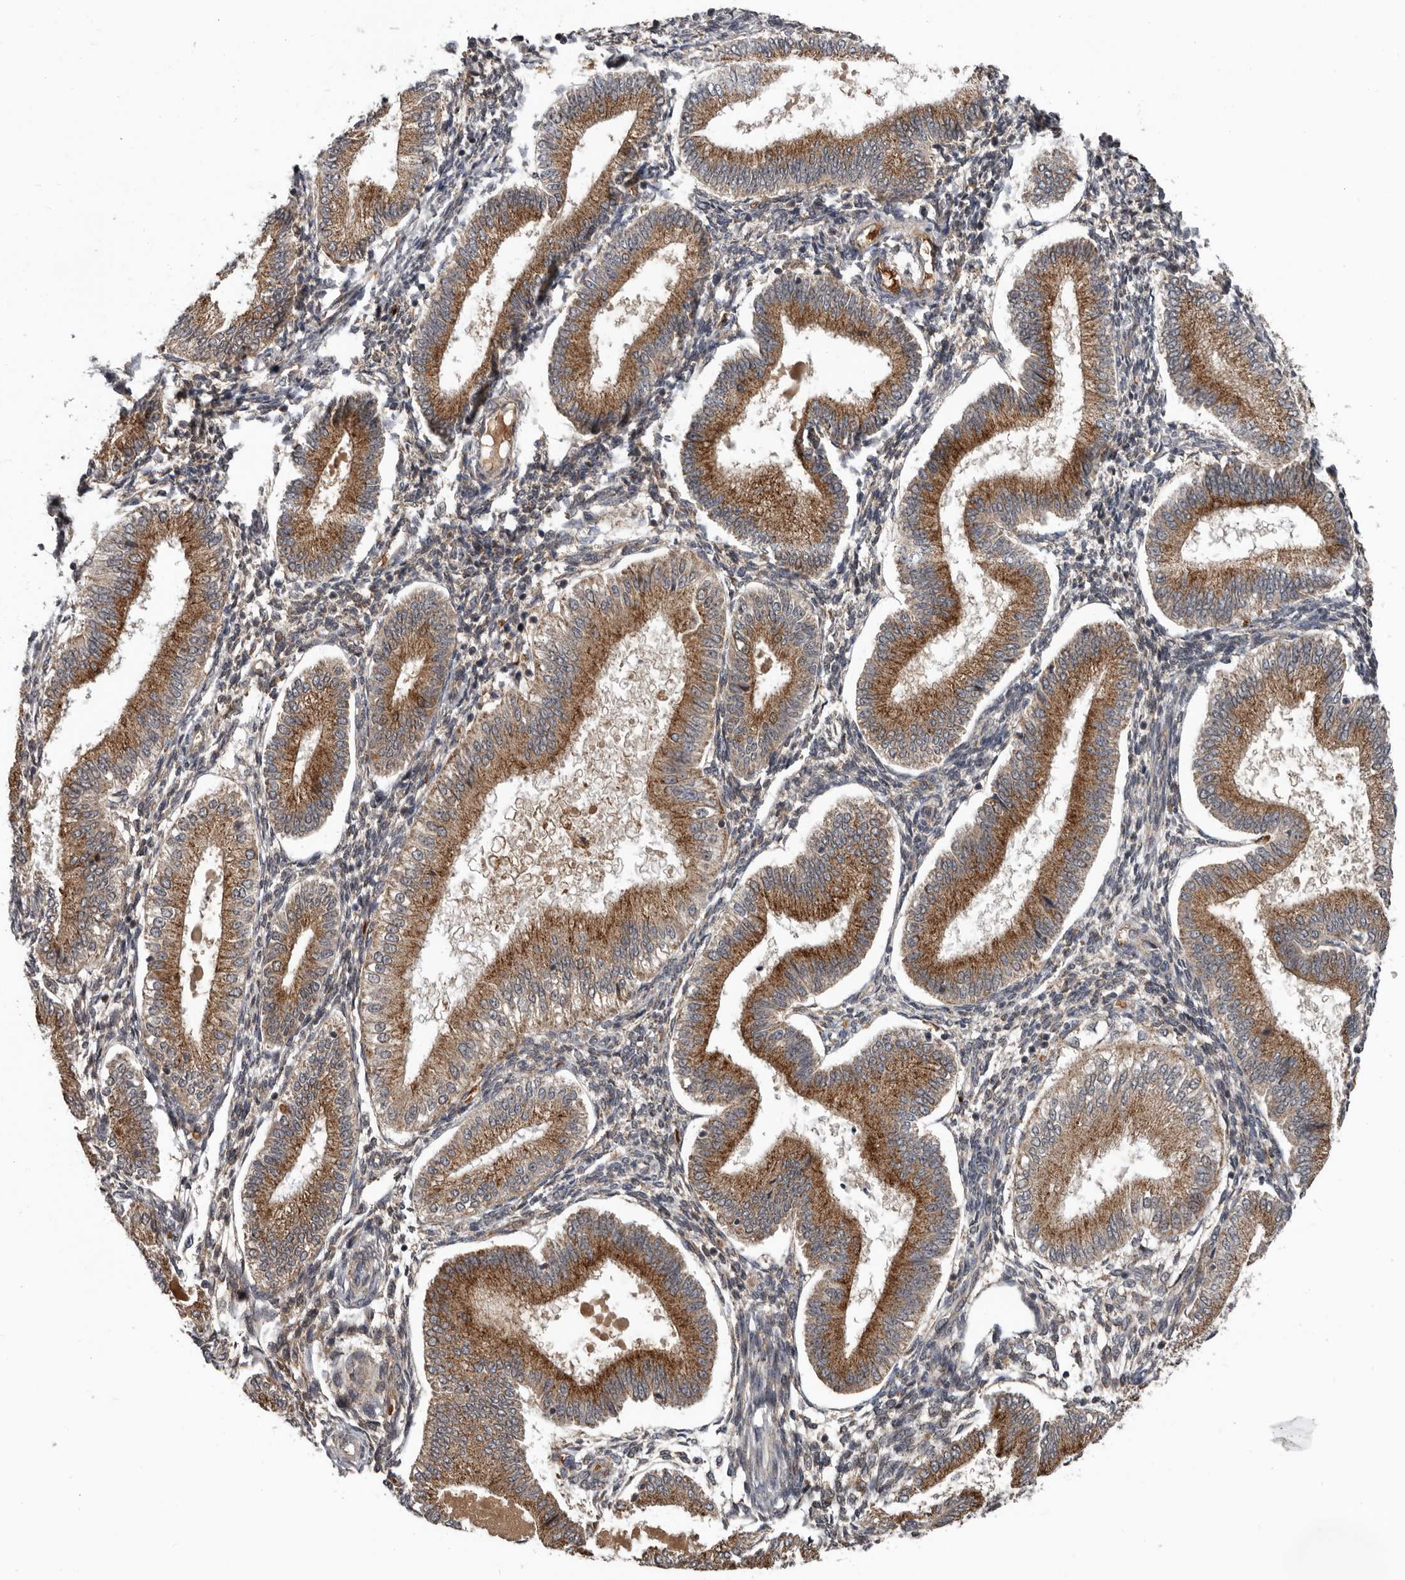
{"staining": {"intensity": "moderate", "quantity": "25%-75%", "location": "cytoplasmic/membranous"}, "tissue": "endometrium", "cell_type": "Cells in endometrial stroma", "image_type": "normal", "snomed": [{"axis": "morphology", "description": "Normal tissue, NOS"}, {"axis": "topography", "description": "Endometrium"}], "caption": "Immunohistochemistry micrograph of benign endometrium: human endometrium stained using immunohistochemistry shows medium levels of moderate protein expression localized specifically in the cytoplasmic/membranous of cells in endometrial stroma, appearing as a cytoplasmic/membranous brown color.", "gene": "FGFR4", "patient": {"sex": "female", "age": 39}}